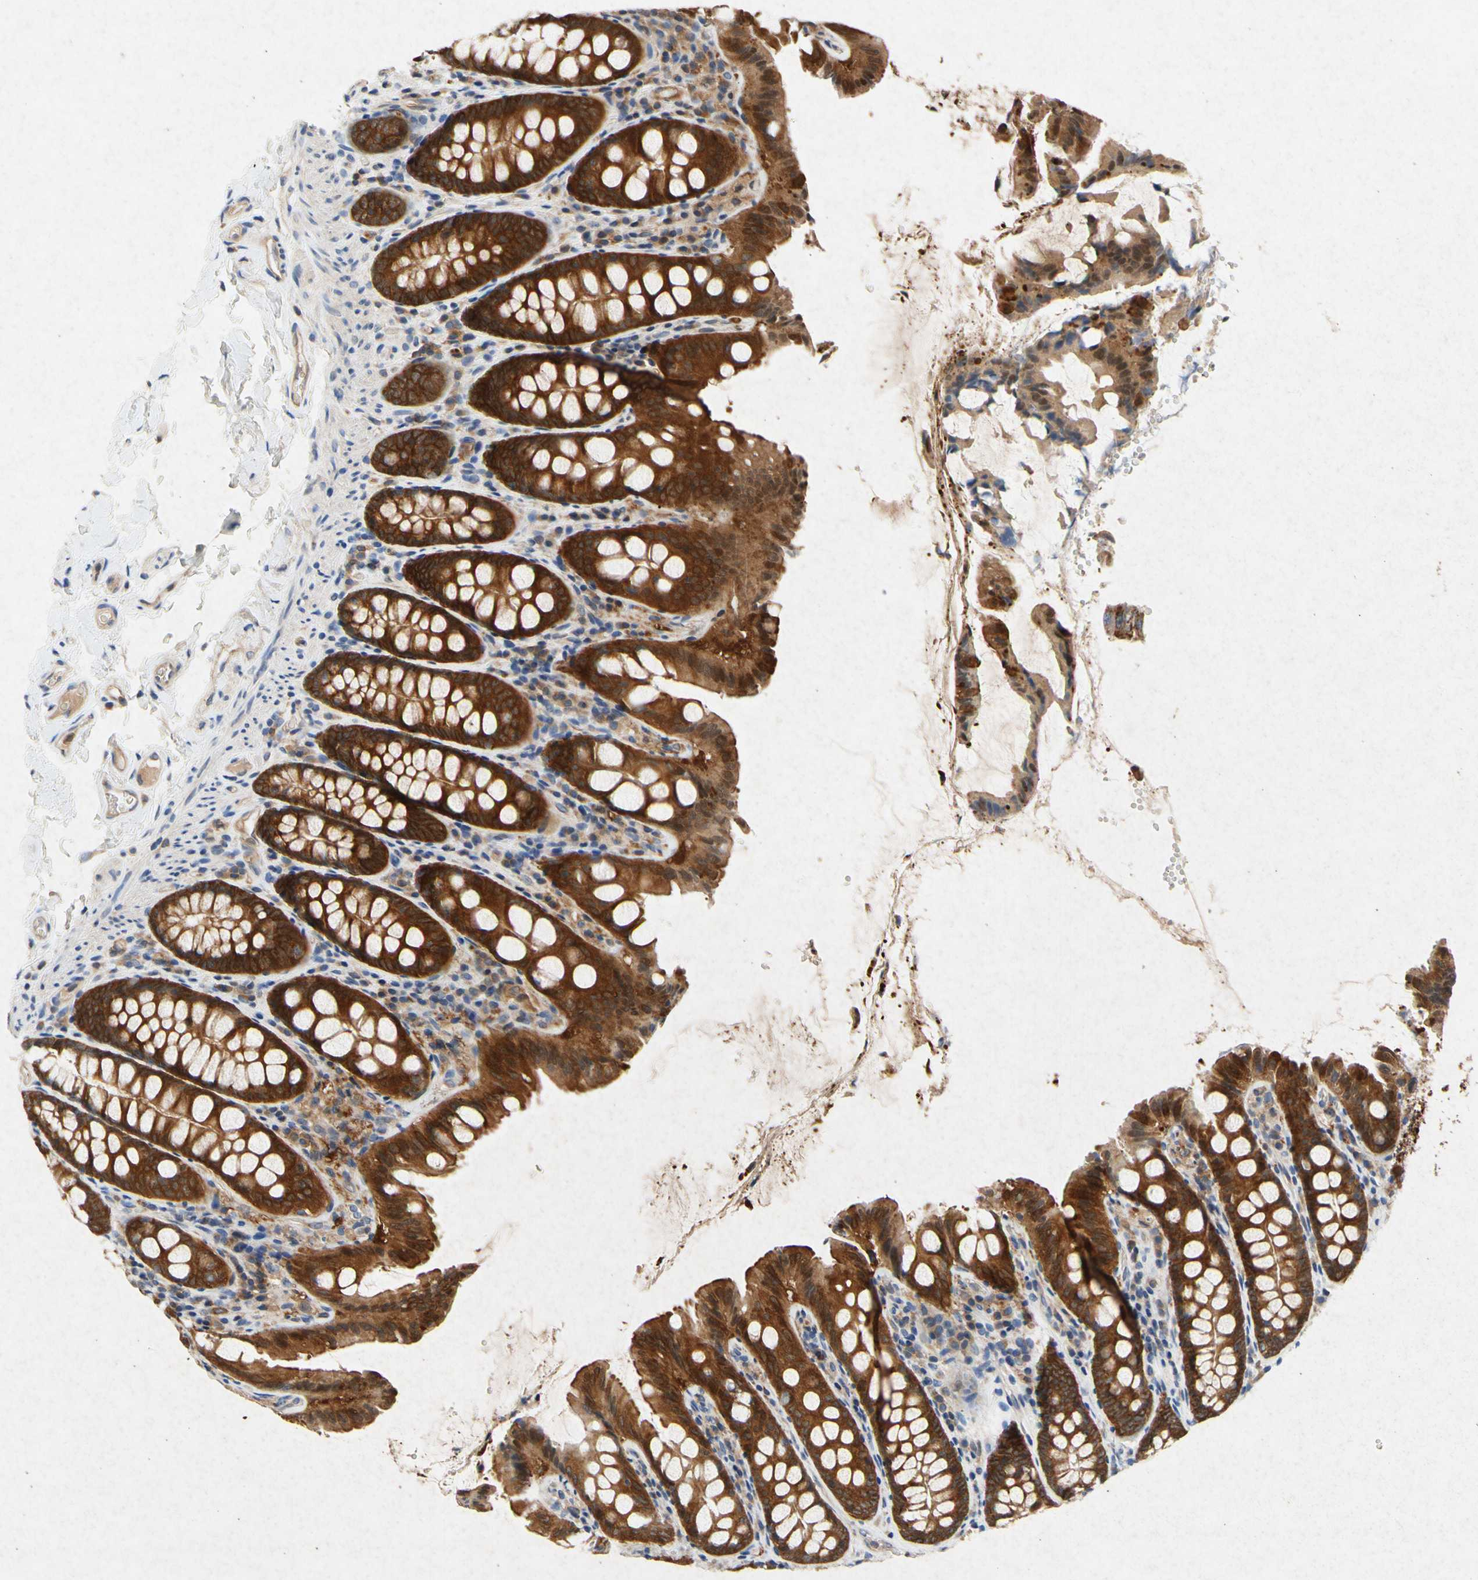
{"staining": {"intensity": "moderate", "quantity": ">75%", "location": "cytoplasmic/membranous"}, "tissue": "colon", "cell_type": "Endothelial cells", "image_type": "normal", "snomed": [{"axis": "morphology", "description": "Normal tissue, NOS"}, {"axis": "topography", "description": "Colon"}], "caption": "Immunohistochemistry (IHC) histopathology image of unremarkable colon: colon stained using IHC displays medium levels of moderate protein expression localized specifically in the cytoplasmic/membranous of endothelial cells, appearing as a cytoplasmic/membranous brown color.", "gene": "RPS6KA1", "patient": {"sex": "female", "age": 61}}